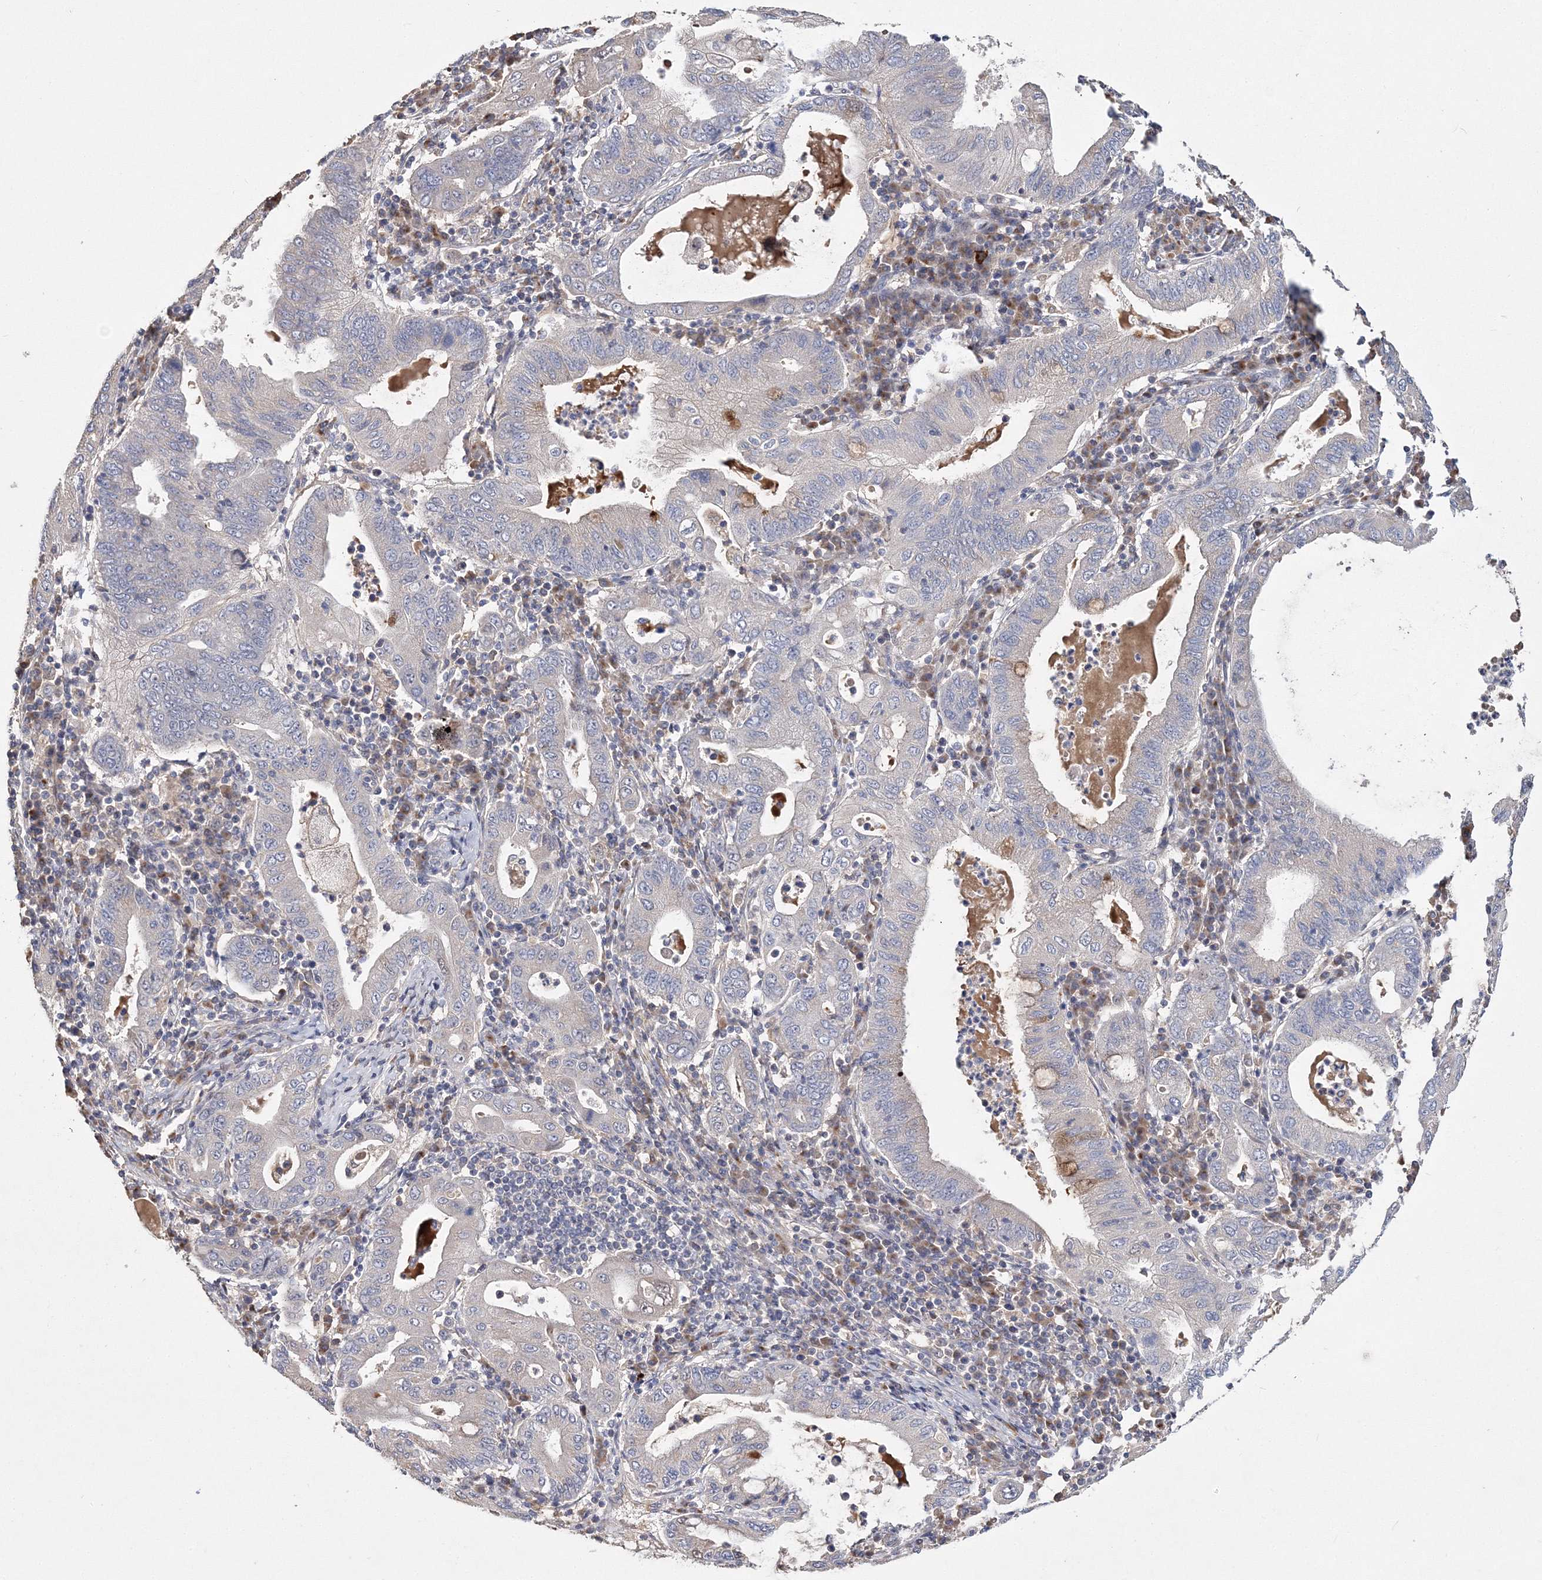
{"staining": {"intensity": "negative", "quantity": "none", "location": "none"}, "tissue": "stomach cancer", "cell_type": "Tumor cells", "image_type": "cancer", "snomed": [{"axis": "morphology", "description": "Normal tissue, NOS"}, {"axis": "morphology", "description": "Adenocarcinoma, NOS"}, {"axis": "topography", "description": "Esophagus"}, {"axis": "topography", "description": "Stomach, upper"}, {"axis": "topography", "description": "Peripheral nerve tissue"}], "caption": "There is no significant expression in tumor cells of stomach cancer.", "gene": "GJB5", "patient": {"sex": "male", "age": 62}}